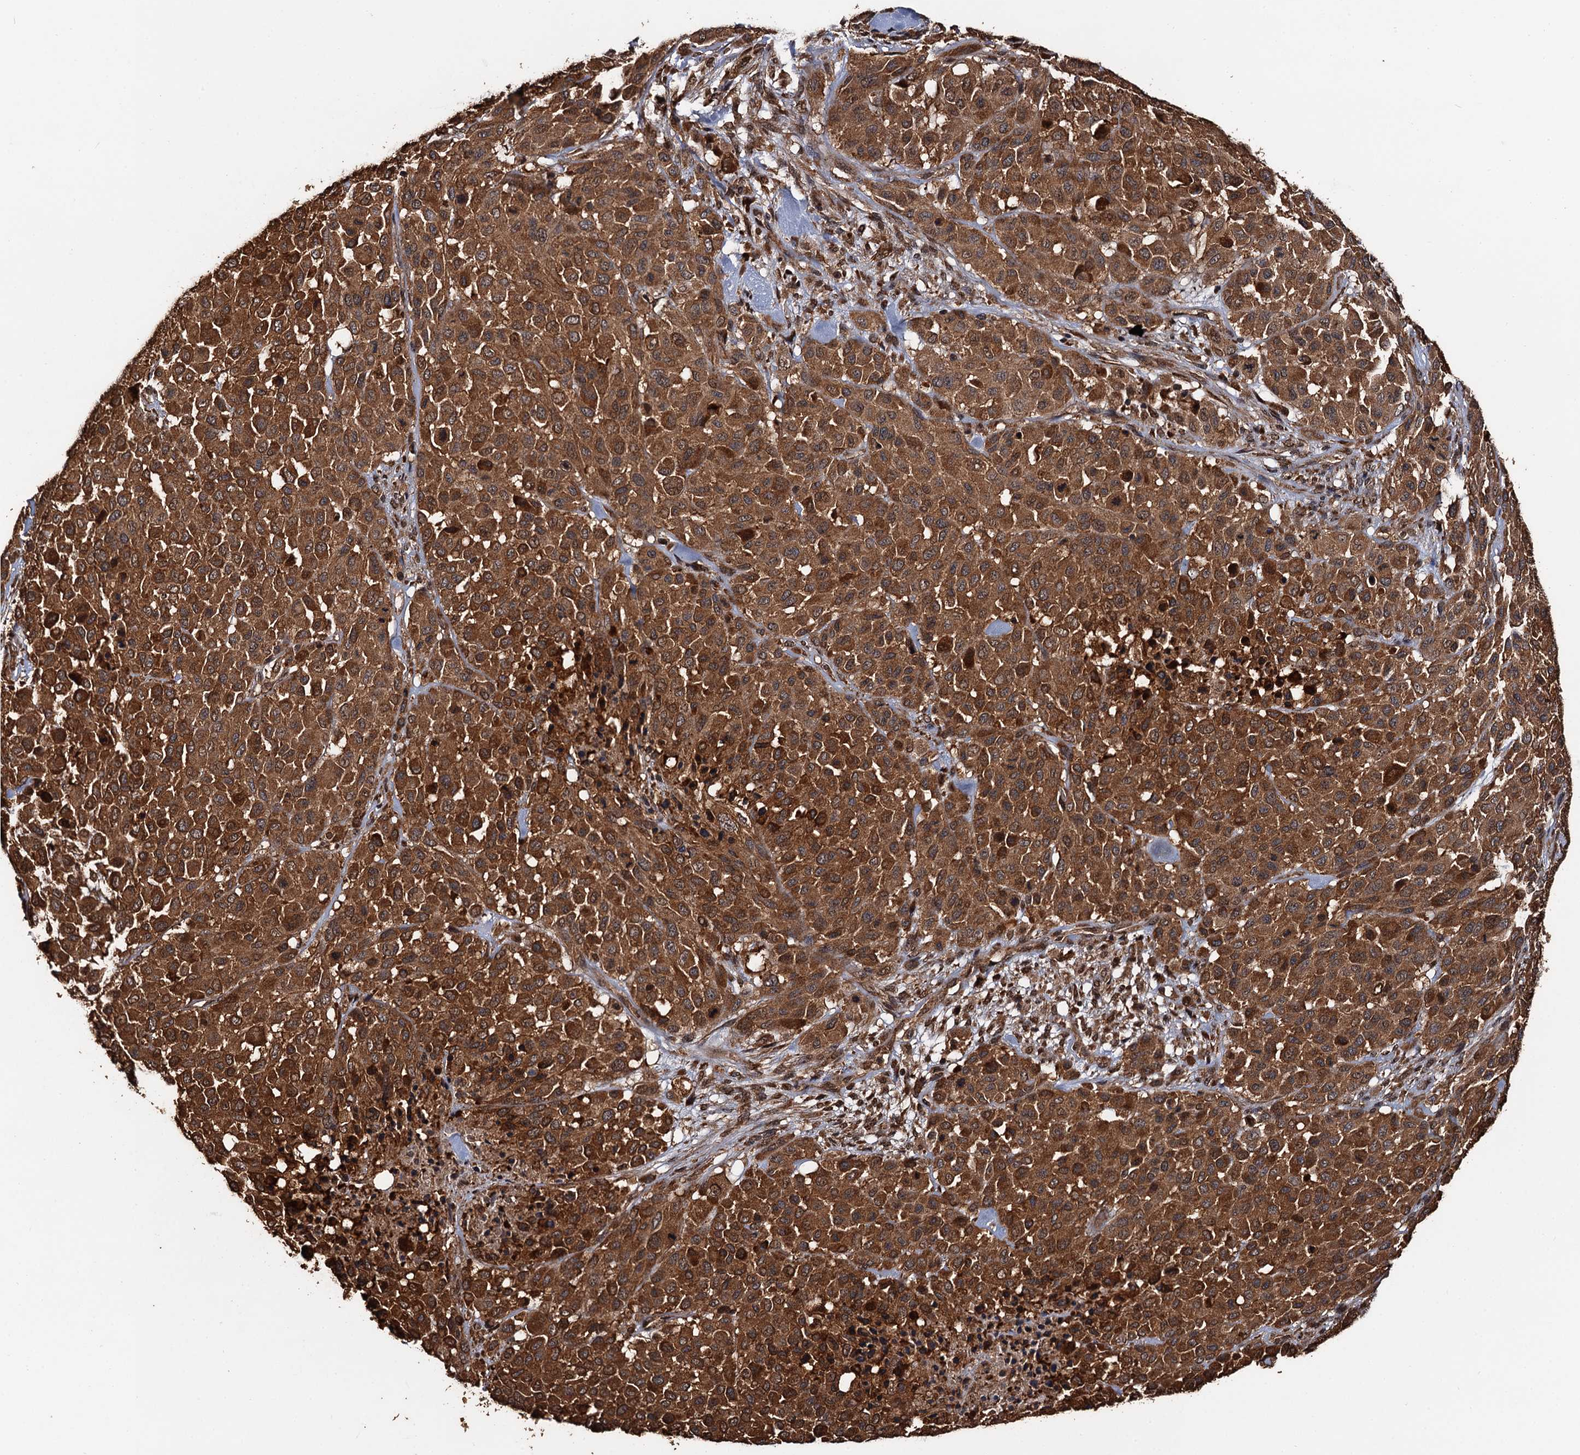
{"staining": {"intensity": "strong", "quantity": ">75%", "location": "cytoplasmic/membranous"}, "tissue": "melanoma", "cell_type": "Tumor cells", "image_type": "cancer", "snomed": [{"axis": "morphology", "description": "Malignant melanoma, Metastatic site"}, {"axis": "topography", "description": "Skin"}], "caption": "High-magnification brightfield microscopy of malignant melanoma (metastatic site) stained with DAB (3,3'-diaminobenzidine) (brown) and counterstained with hematoxylin (blue). tumor cells exhibit strong cytoplasmic/membranous positivity is identified in approximately>75% of cells.", "gene": "MIER2", "patient": {"sex": "female", "age": 81}}